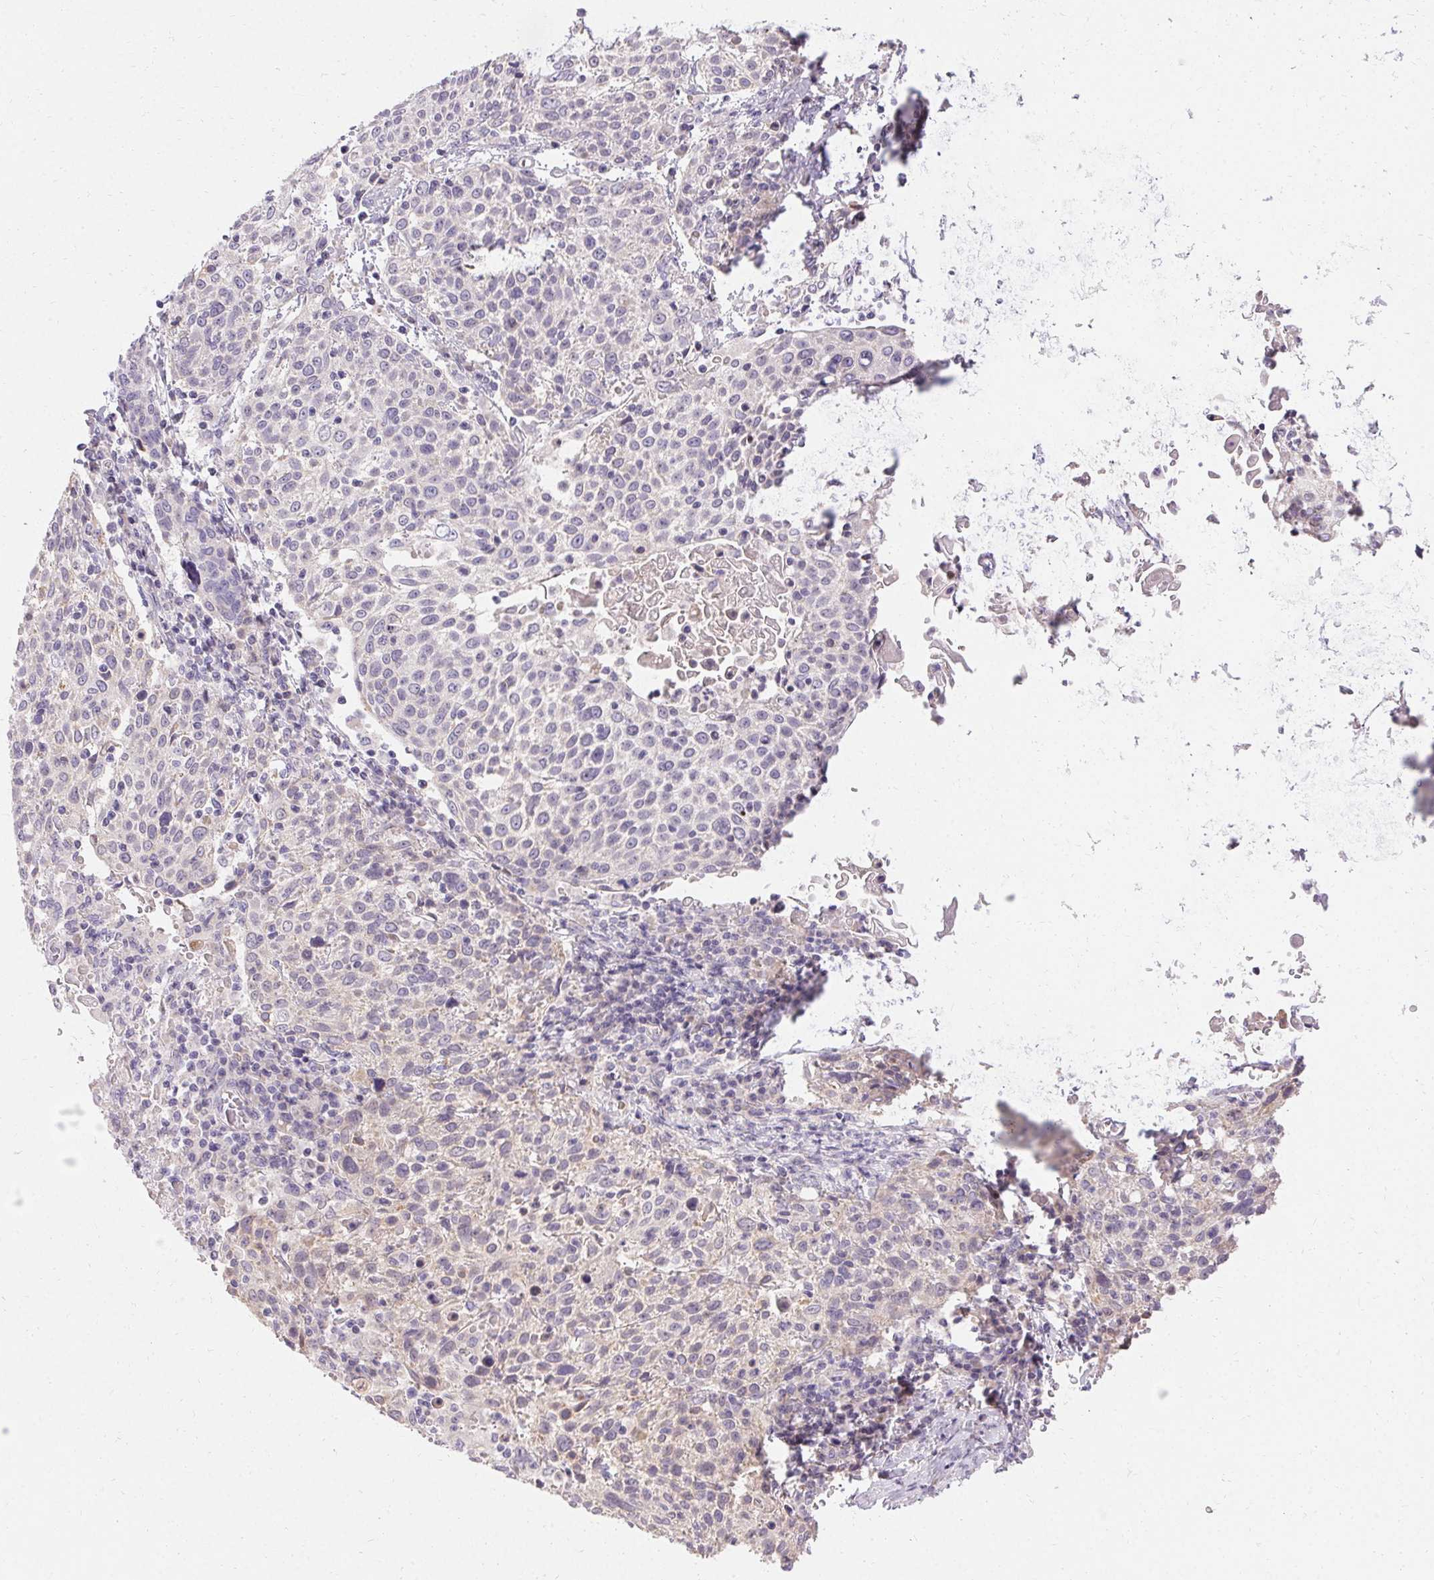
{"staining": {"intensity": "negative", "quantity": "none", "location": "none"}, "tissue": "cervical cancer", "cell_type": "Tumor cells", "image_type": "cancer", "snomed": [{"axis": "morphology", "description": "Squamous cell carcinoma, NOS"}, {"axis": "topography", "description": "Cervix"}], "caption": "Tumor cells show no significant protein expression in cervical cancer.", "gene": "TRIP13", "patient": {"sex": "female", "age": 61}}